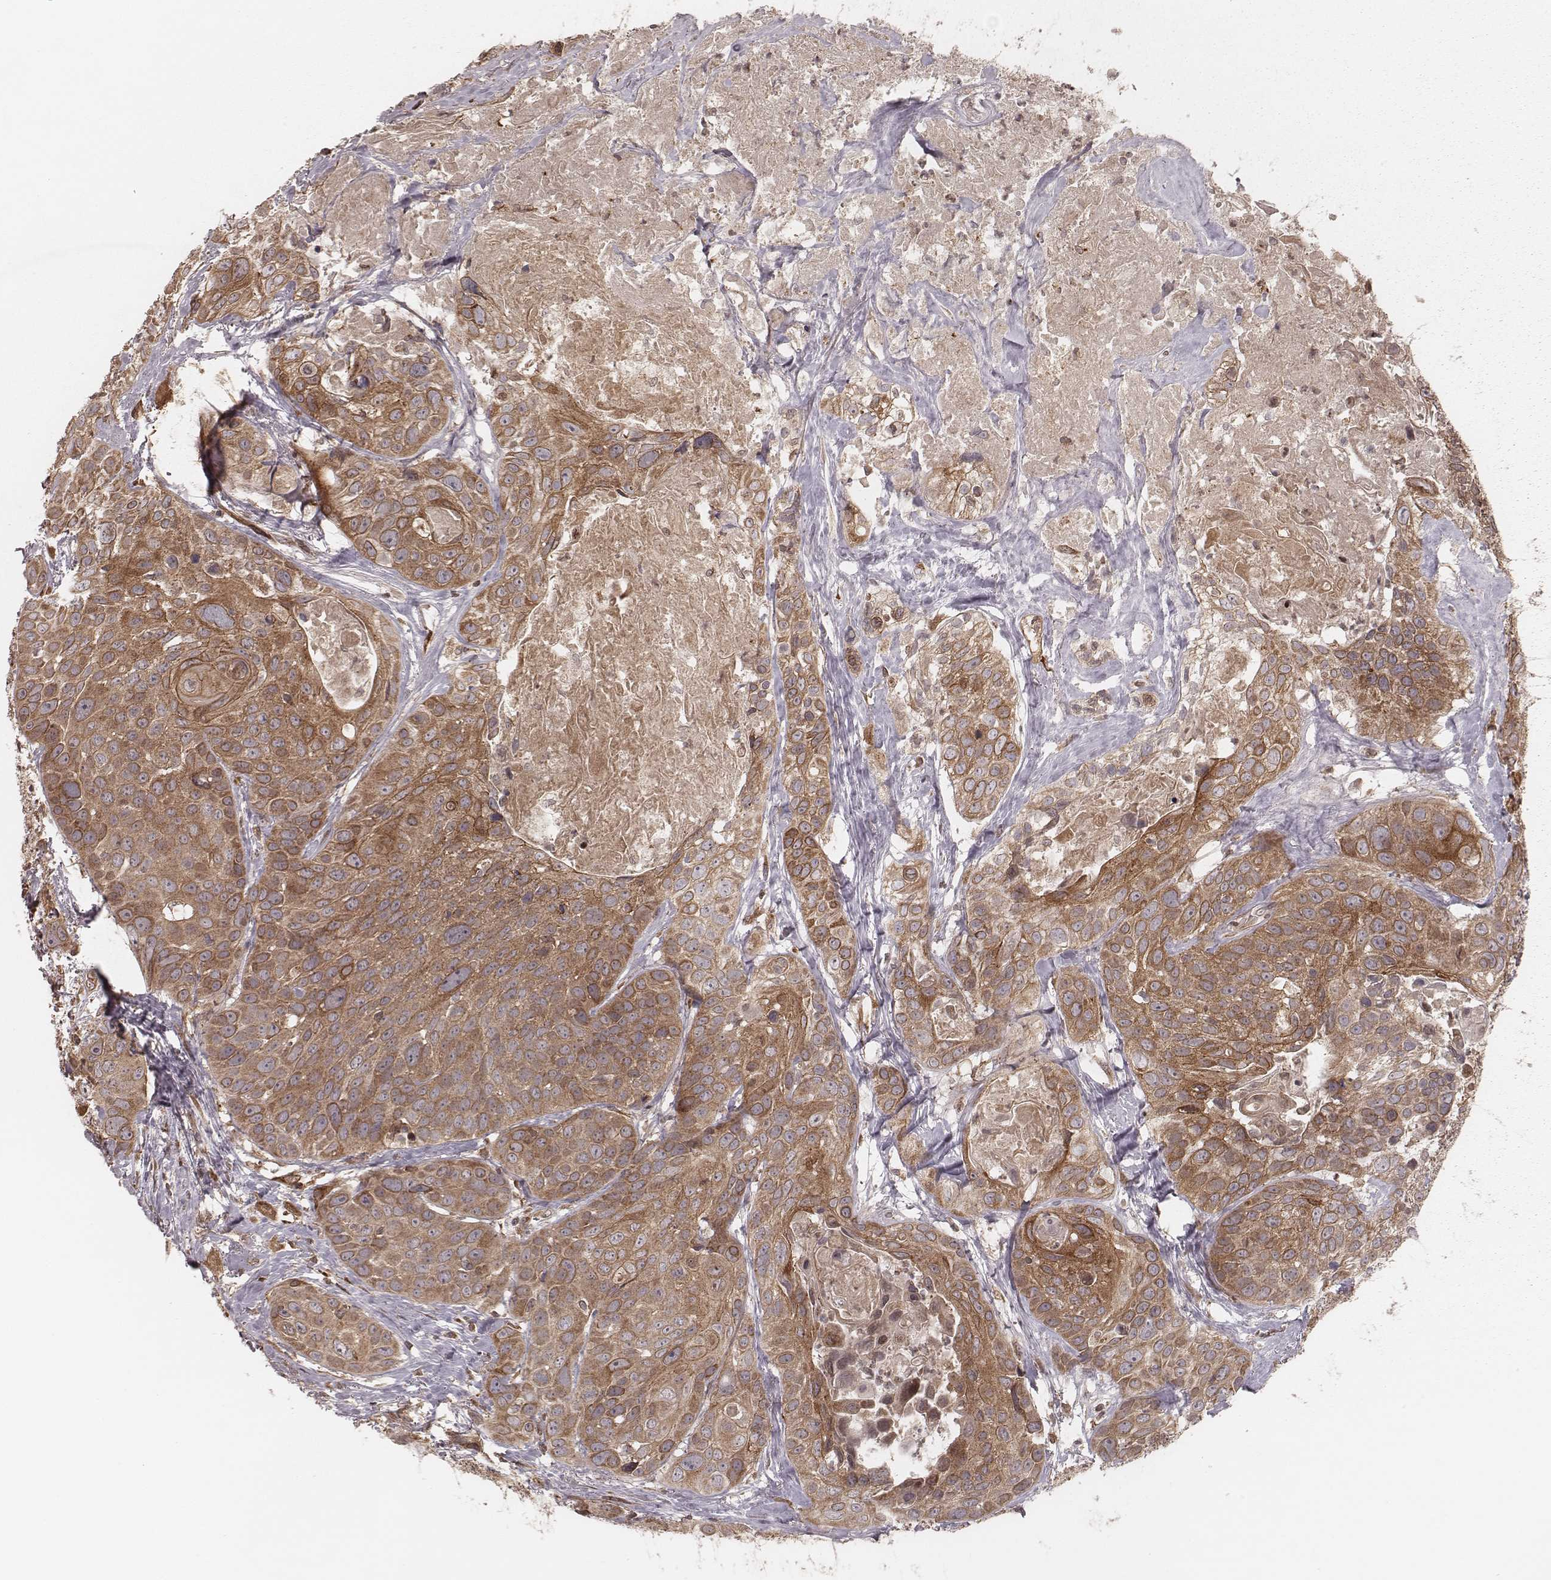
{"staining": {"intensity": "moderate", "quantity": ">75%", "location": "cytoplasmic/membranous"}, "tissue": "head and neck cancer", "cell_type": "Tumor cells", "image_type": "cancer", "snomed": [{"axis": "morphology", "description": "Squamous cell carcinoma, NOS"}, {"axis": "topography", "description": "Oral tissue"}, {"axis": "topography", "description": "Head-Neck"}], "caption": "High-power microscopy captured an immunohistochemistry (IHC) image of squamous cell carcinoma (head and neck), revealing moderate cytoplasmic/membranous positivity in about >75% of tumor cells.", "gene": "MYO19", "patient": {"sex": "male", "age": 56}}